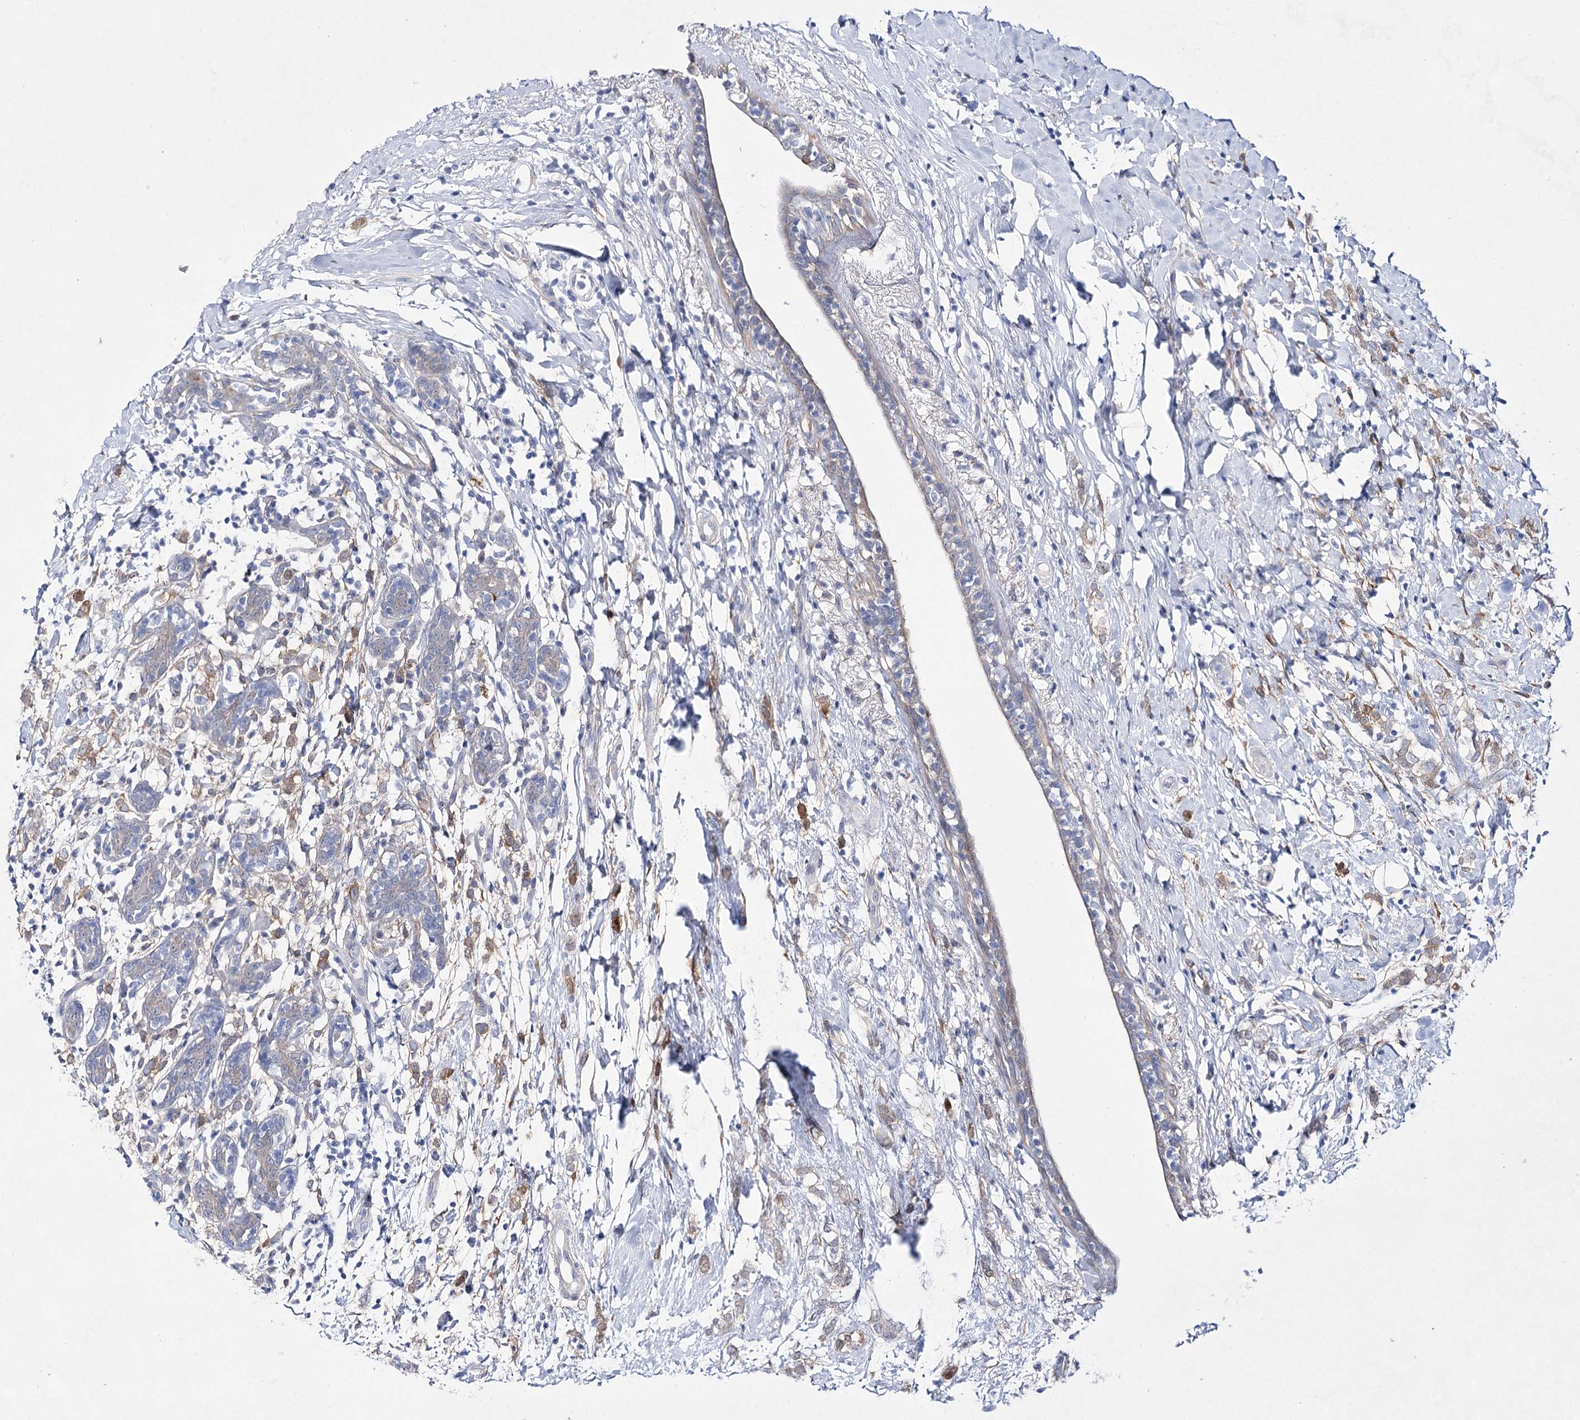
{"staining": {"intensity": "moderate", "quantity": "<25%", "location": "cytoplasmic/membranous"}, "tissue": "breast cancer", "cell_type": "Tumor cells", "image_type": "cancer", "snomed": [{"axis": "morphology", "description": "Normal tissue, NOS"}, {"axis": "morphology", "description": "Lobular carcinoma"}, {"axis": "topography", "description": "Breast"}], "caption": "Tumor cells reveal low levels of moderate cytoplasmic/membranous staining in about <25% of cells in human breast lobular carcinoma.", "gene": "UGDH", "patient": {"sex": "female", "age": 47}}